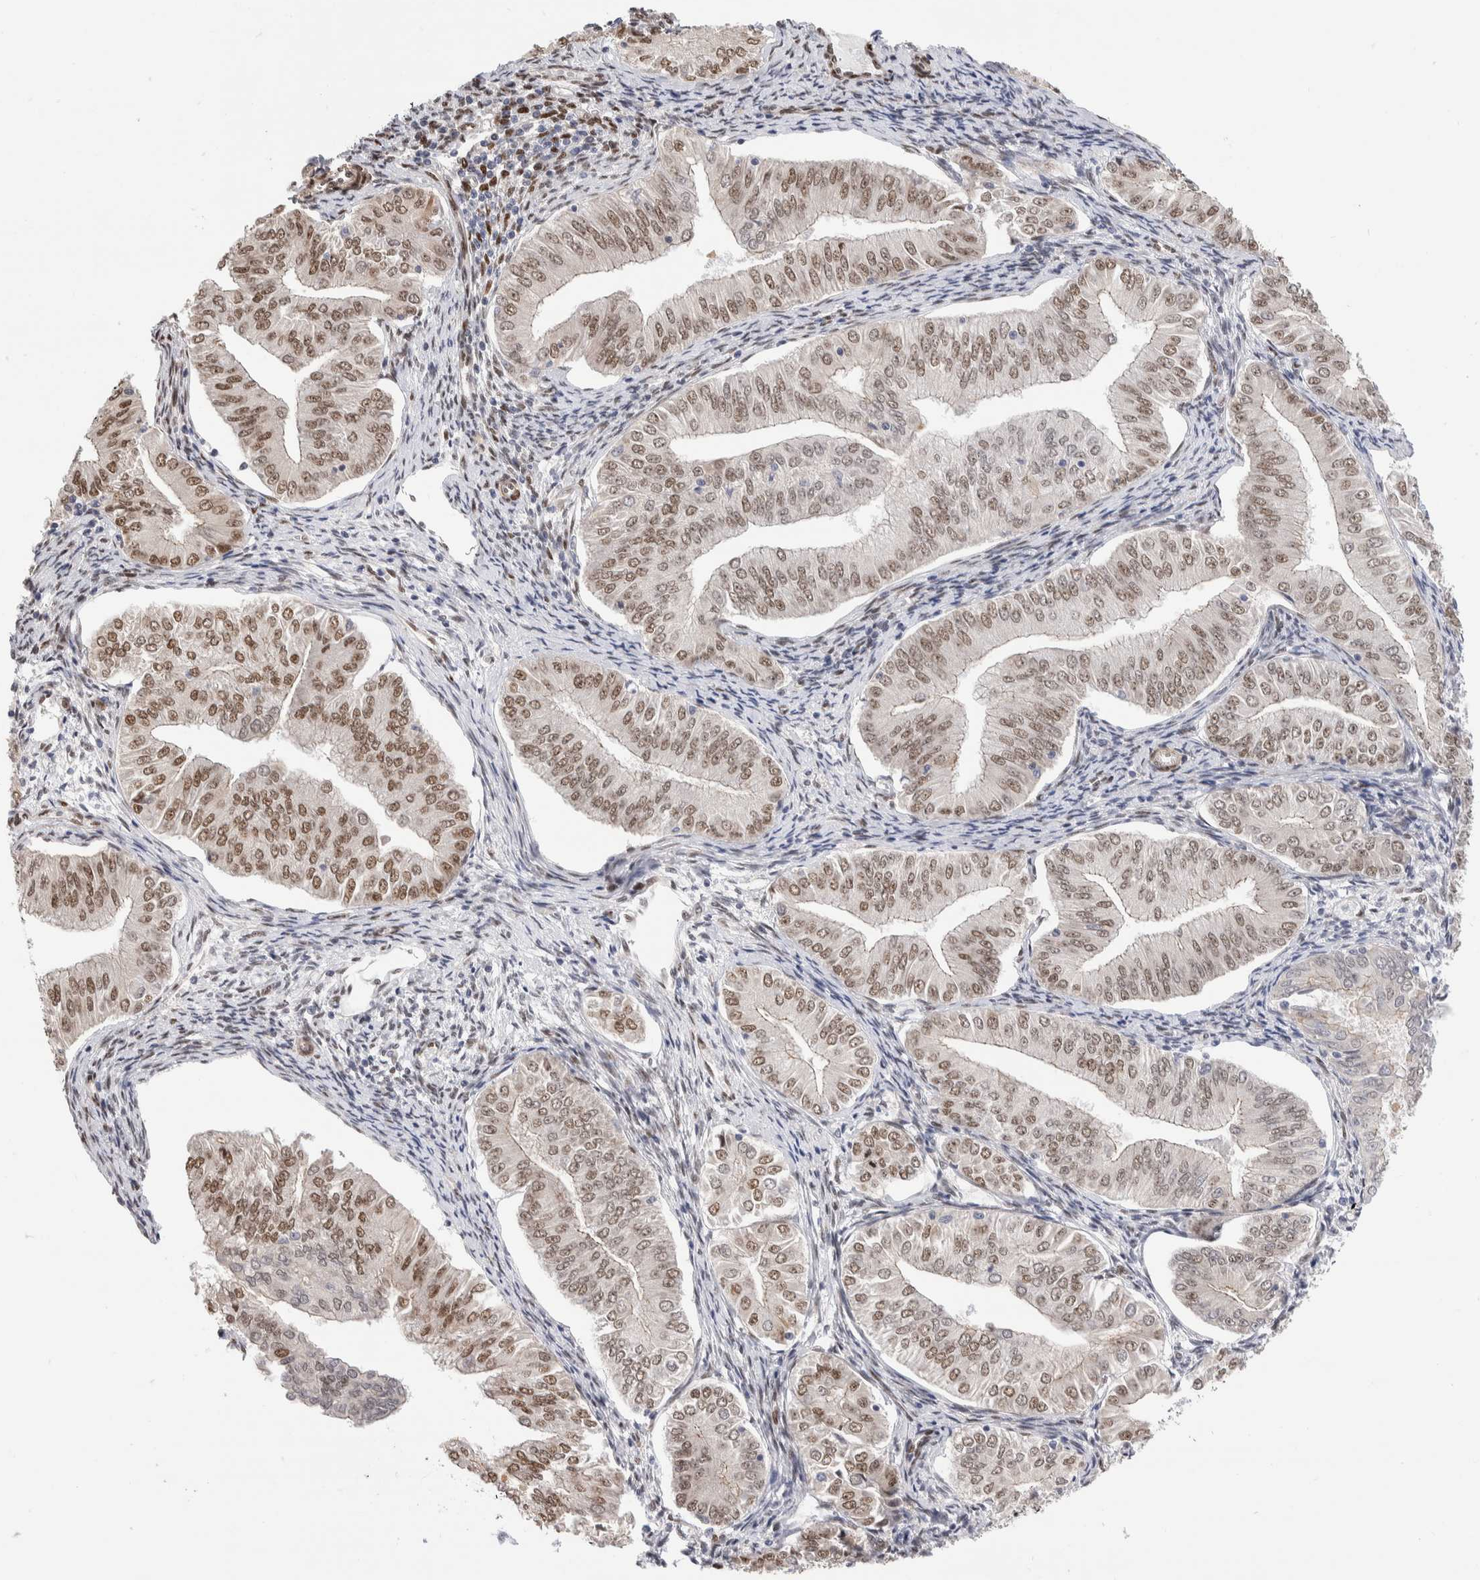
{"staining": {"intensity": "moderate", "quantity": ">75%", "location": "nuclear"}, "tissue": "endometrial cancer", "cell_type": "Tumor cells", "image_type": "cancer", "snomed": [{"axis": "morphology", "description": "Normal tissue, NOS"}, {"axis": "morphology", "description": "Adenocarcinoma, NOS"}, {"axis": "topography", "description": "Endometrium"}], "caption": "Adenocarcinoma (endometrial) stained for a protein exhibits moderate nuclear positivity in tumor cells.", "gene": "NSMAF", "patient": {"sex": "female", "age": 53}}